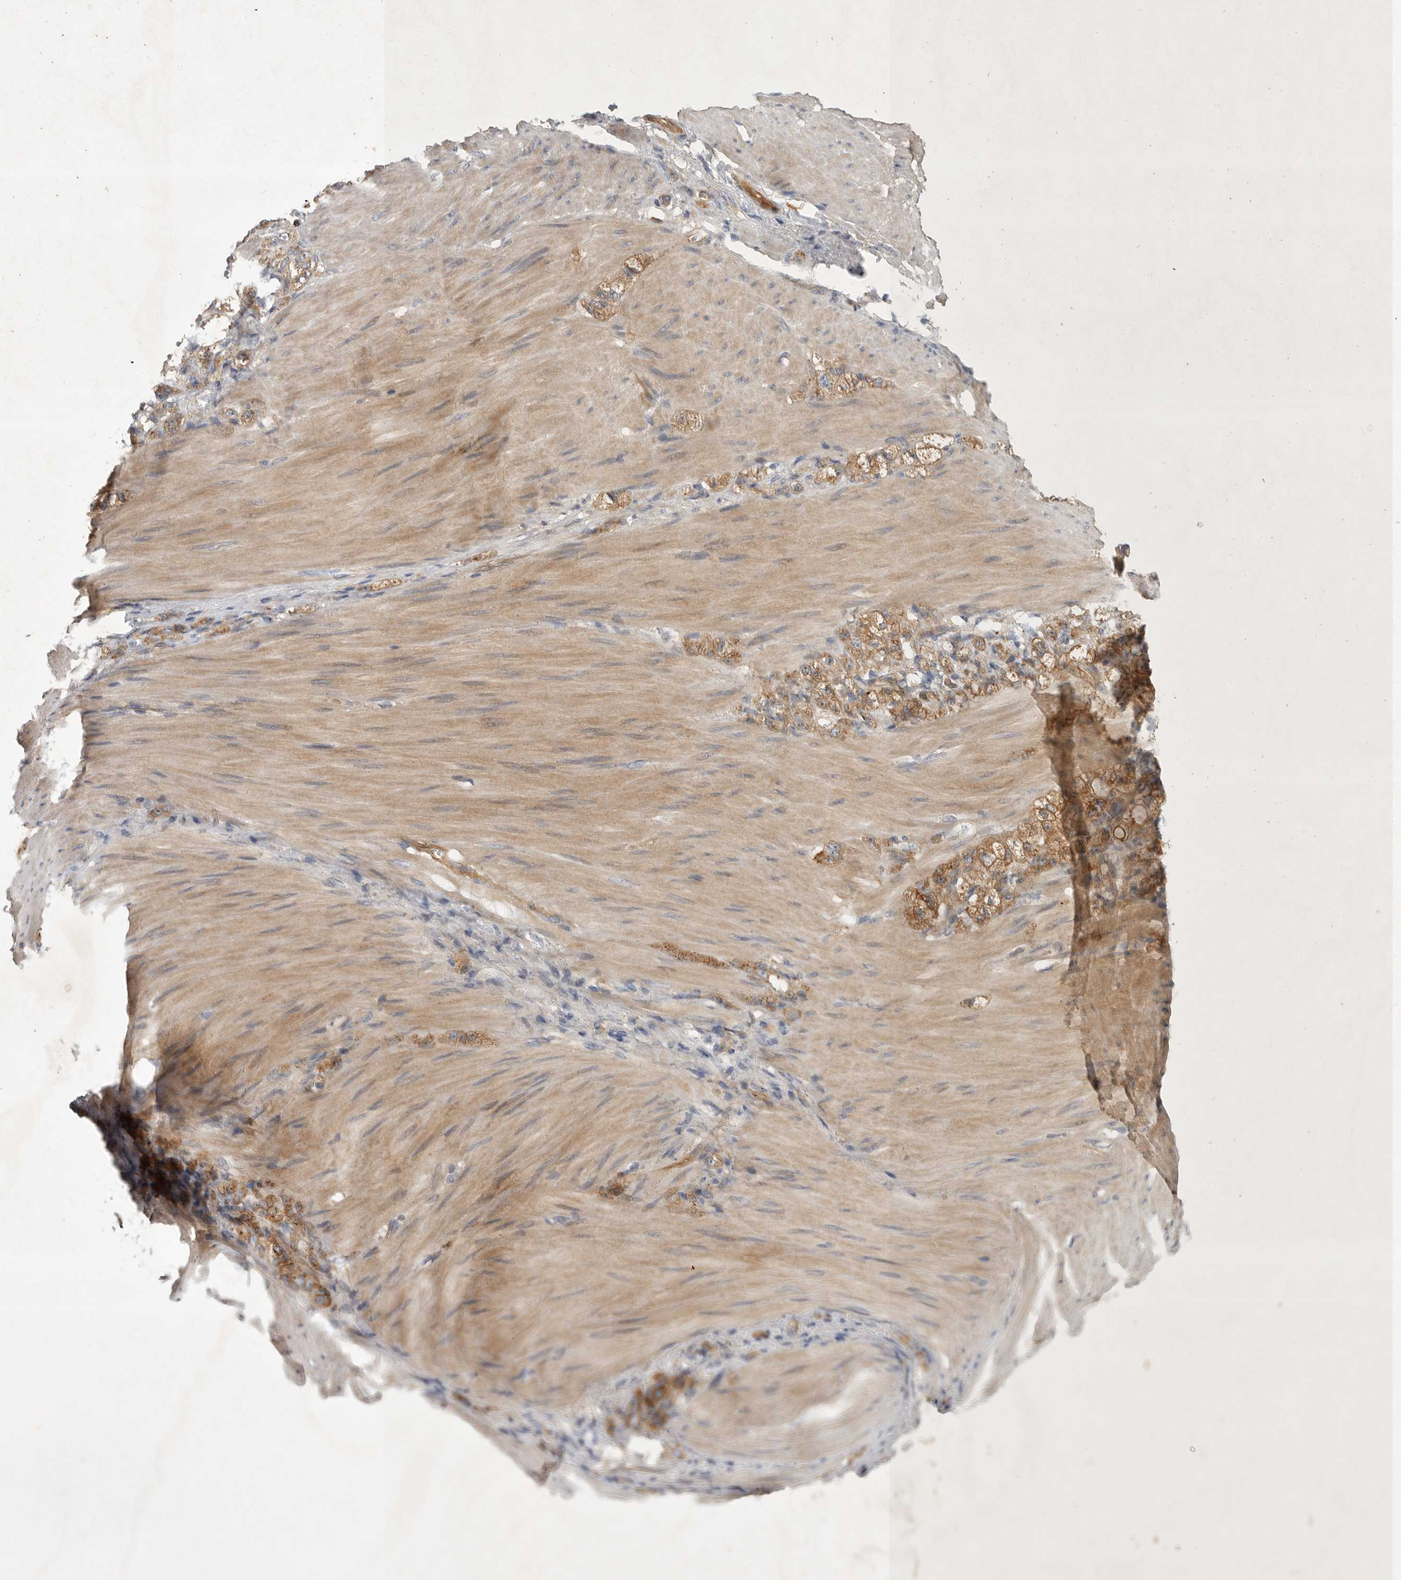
{"staining": {"intensity": "moderate", "quantity": ">75%", "location": "cytoplasmic/membranous"}, "tissue": "stomach cancer", "cell_type": "Tumor cells", "image_type": "cancer", "snomed": [{"axis": "morphology", "description": "Normal tissue, NOS"}, {"axis": "morphology", "description": "Adenocarcinoma, NOS"}, {"axis": "topography", "description": "Stomach"}], "caption": "Immunohistochemical staining of human stomach adenocarcinoma displays moderate cytoplasmic/membranous protein staining in approximately >75% of tumor cells.", "gene": "MLPH", "patient": {"sex": "male", "age": 82}}